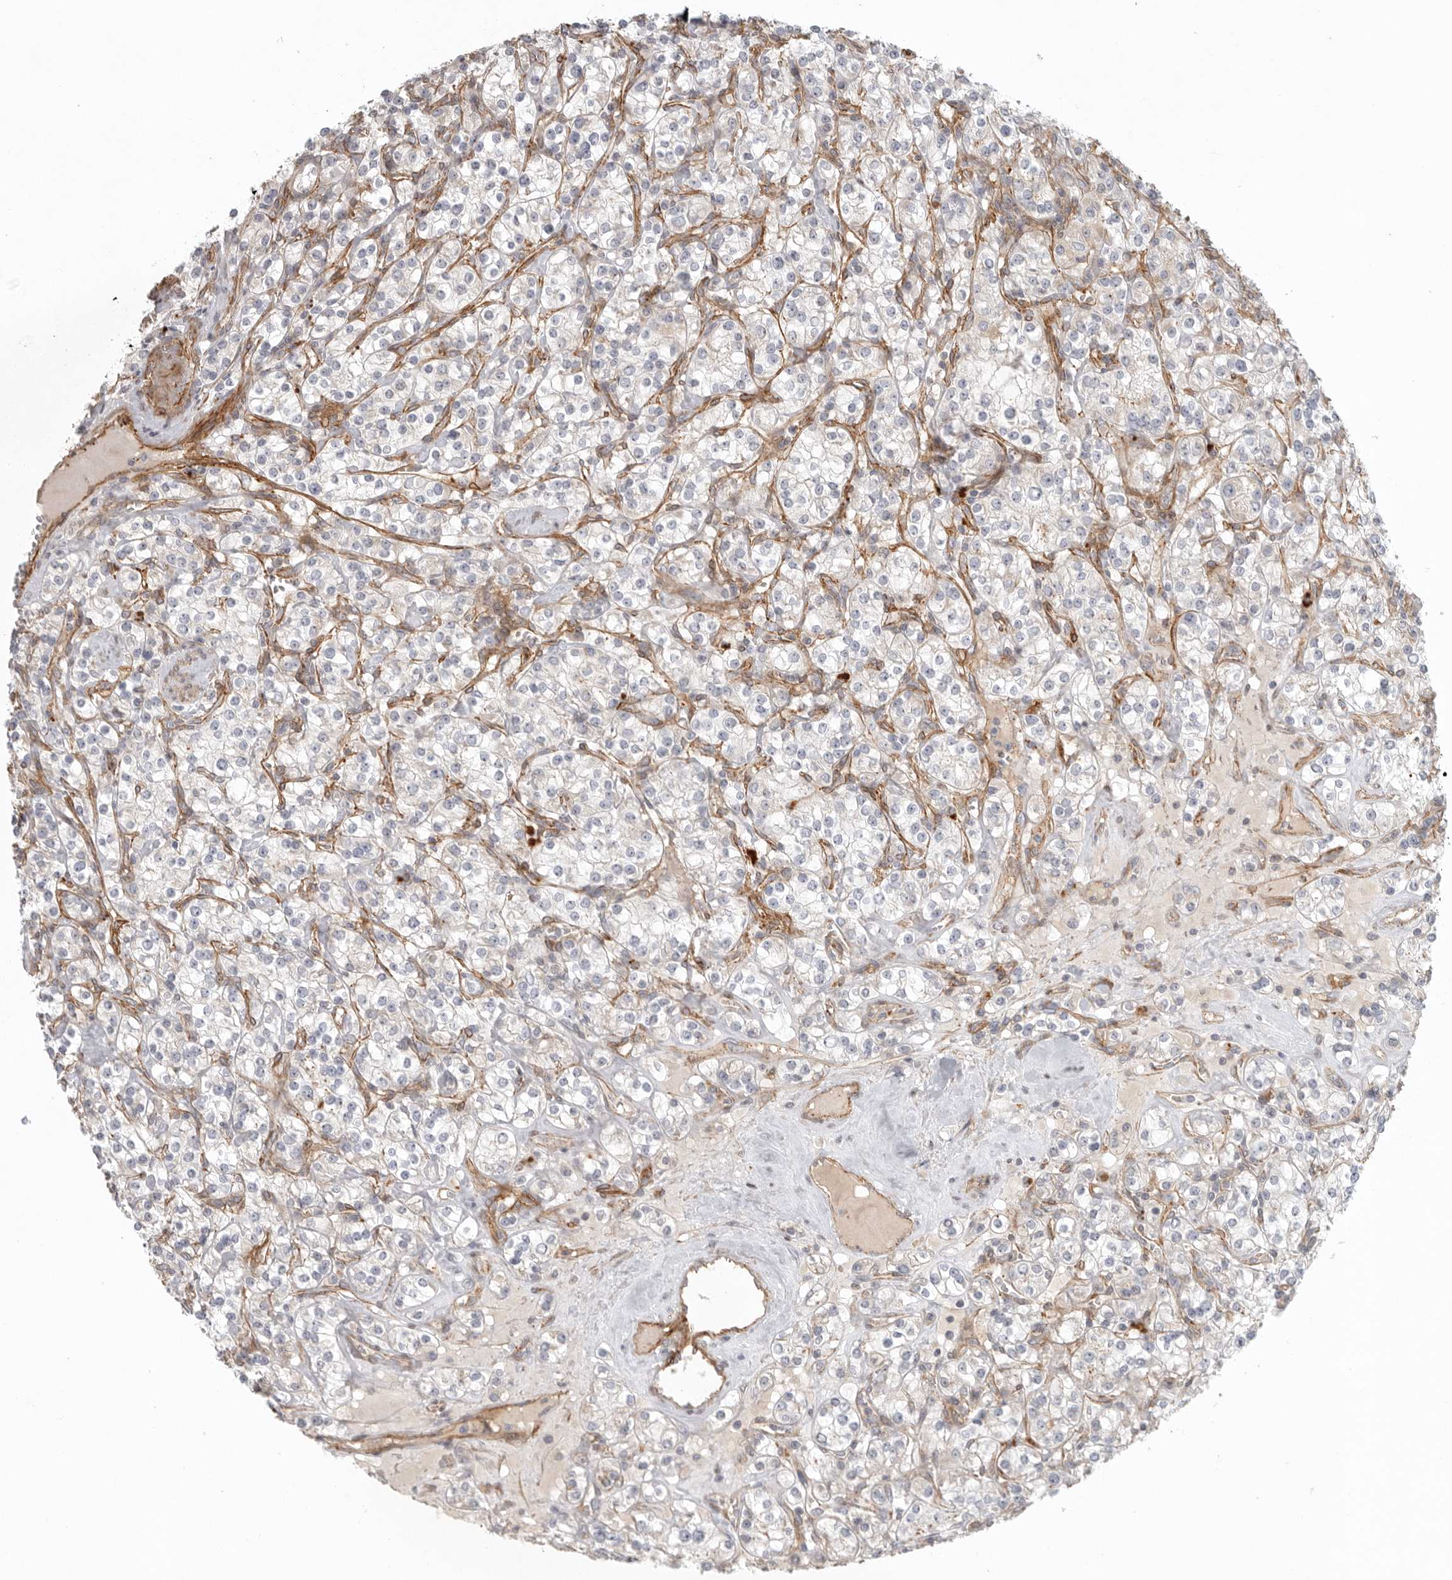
{"staining": {"intensity": "negative", "quantity": "none", "location": "none"}, "tissue": "renal cancer", "cell_type": "Tumor cells", "image_type": "cancer", "snomed": [{"axis": "morphology", "description": "Adenocarcinoma, NOS"}, {"axis": "topography", "description": "Kidney"}], "caption": "Immunohistochemical staining of adenocarcinoma (renal) displays no significant expression in tumor cells.", "gene": "LONRF1", "patient": {"sex": "male", "age": 77}}